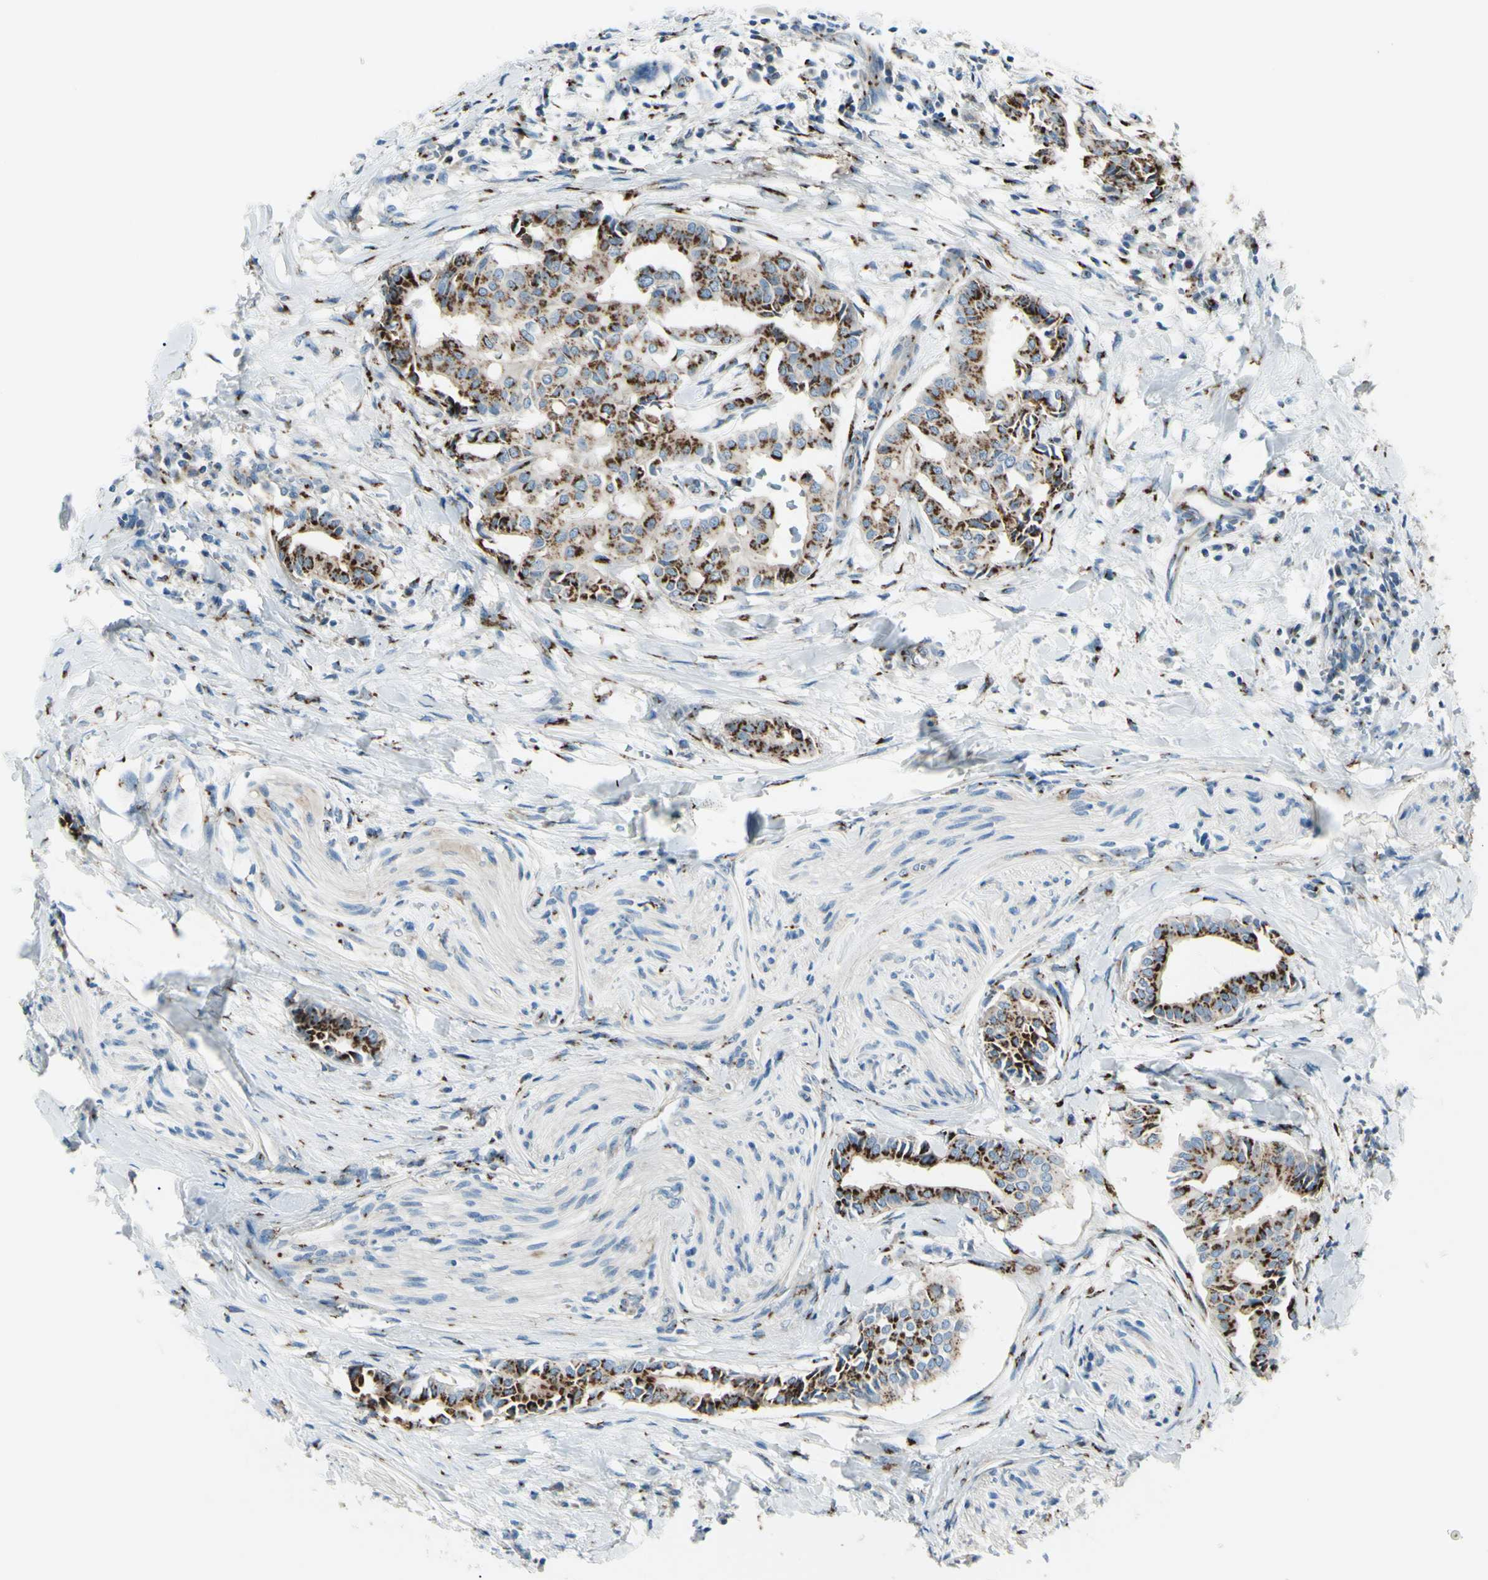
{"staining": {"intensity": "strong", "quantity": ">75%", "location": "cytoplasmic/membranous"}, "tissue": "head and neck cancer", "cell_type": "Tumor cells", "image_type": "cancer", "snomed": [{"axis": "morphology", "description": "Adenocarcinoma, NOS"}, {"axis": "topography", "description": "Salivary gland"}, {"axis": "topography", "description": "Head-Neck"}], "caption": "Head and neck cancer tissue reveals strong cytoplasmic/membranous positivity in approximately >75% of tumor cells, visualized by immunohistochemistry.", "gene": "B4GALT1", "patient": {"sex": "female", "age": 59}}